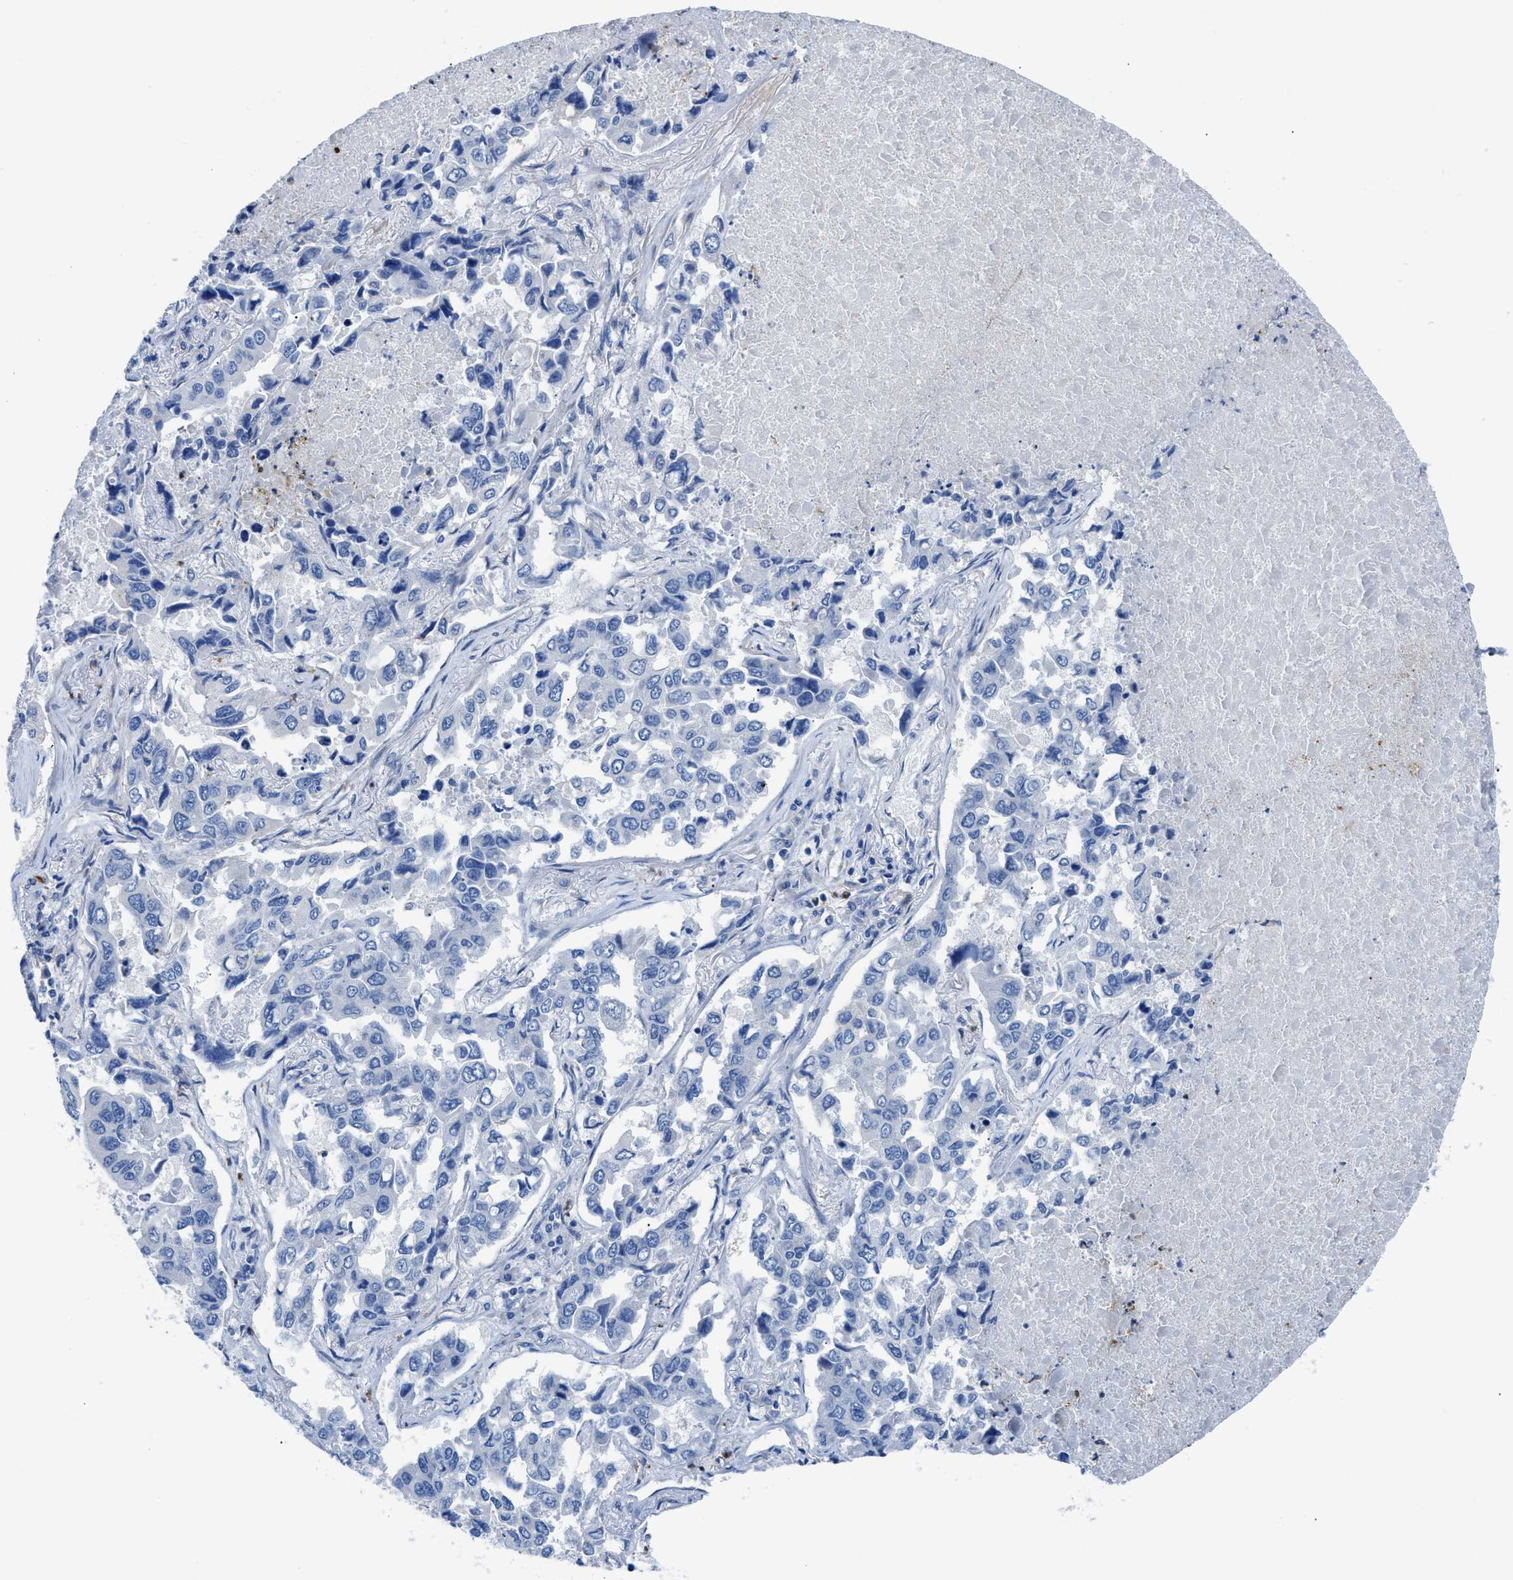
{"staining": {"intensity": "negative", "quantity": "none", "location": "none"}, "tissue": "lung cancer", "cell_type": "Tumor cells", "image_type": "cancer", "snomed": [{"axis": "morphology", "description": "Adenocarcinoma, NOS"}, {"axis": "topography", "description": "Lung"}], "caption": "This is an IHC image of human lung cancer. There is no expression in tumor cells.", "gene": "ITPR1", "patient": {"sex": "male", "age": 64}}